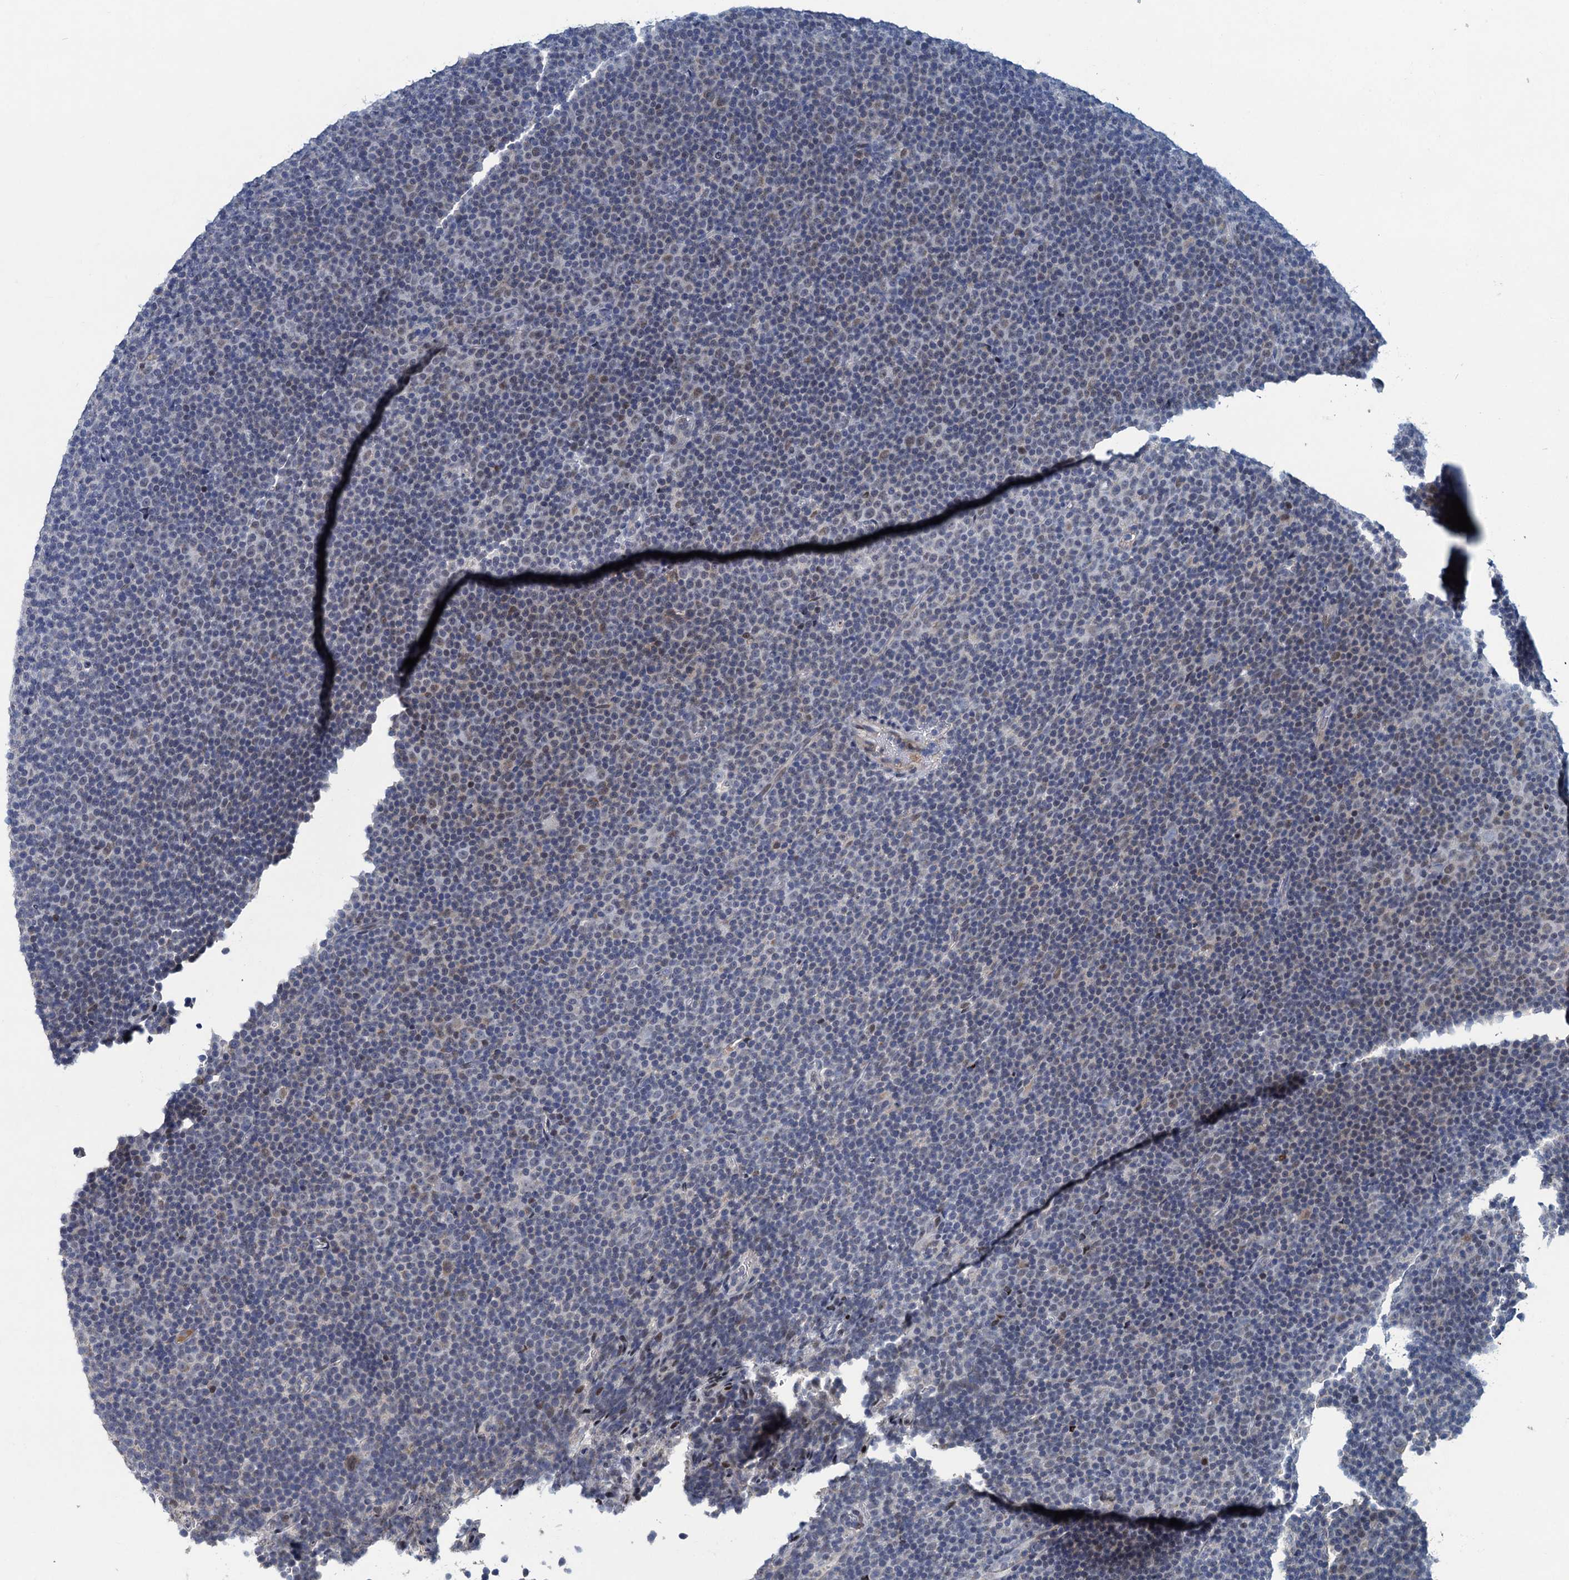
{"staining": {"intensity": "negative", "quantity": "none", "location": "none"}, "tissue": "lymphoma", "cell_type": "Tumor cells", "image_type": "cancer", "snomed": [{"axis": "morphology", "description": "Malignant lymphoma, non-Hodgkin's type, Low grade"}, {"axis": "topography", "description": "Lymph node"}], "caption": "Tumor cells are negative for protein expression in human lymphoma.", "gene": "ATOSA", "patient": {"sex": "female", "age": 67}}